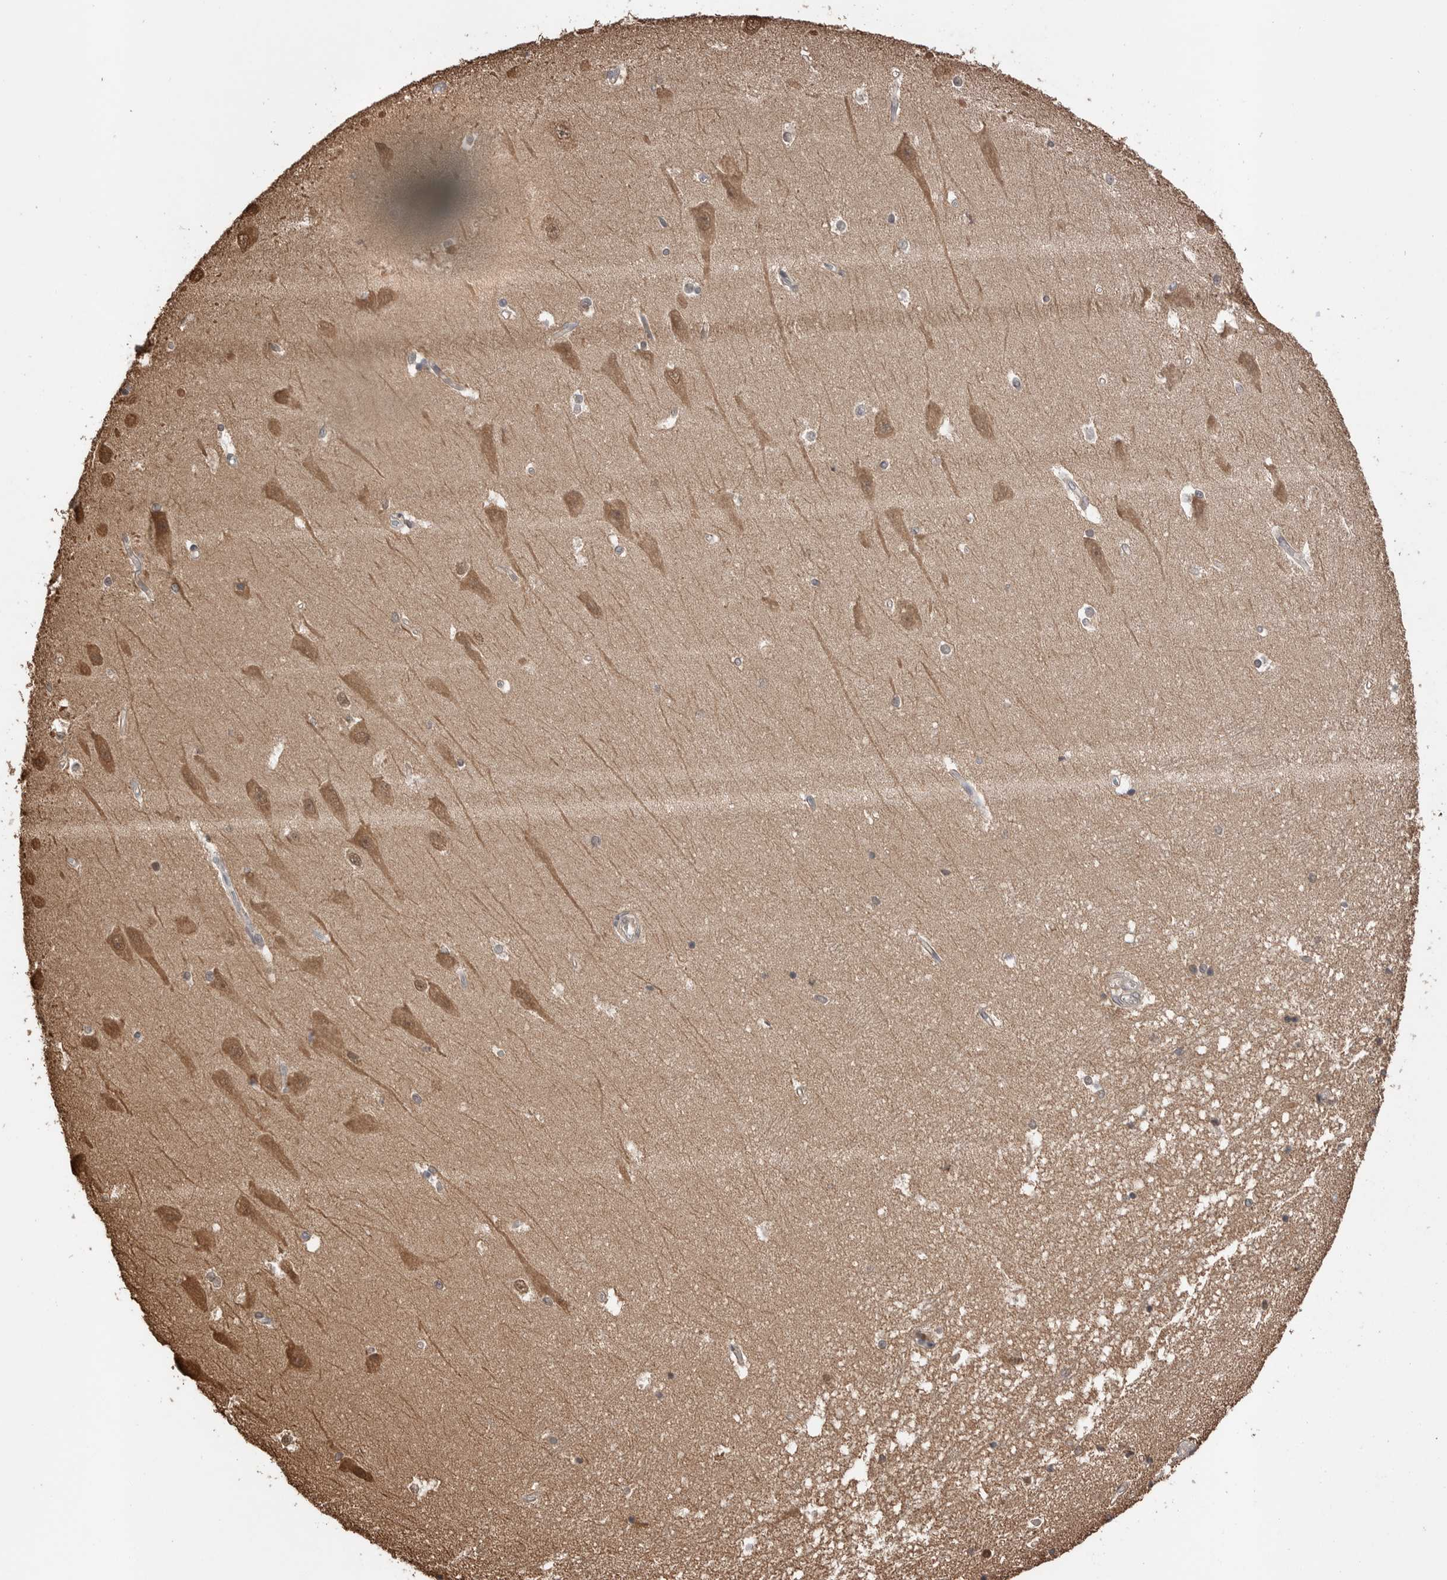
{"staining": {"intensity": "weak", "quantity": "<25%", "location": "cytoplasmic/membranous"}, "tissue": "hippocampus", "cell_type": "Glial cells", "image_type": "normal", "snomed": [{"axis": "morphology", "description": "Normal tissue, NOS"}, {"axis": "topography", "description": "Hippocampus"}], "caption": "Benign hippocampus was stained to show a protein in brown. There is no significant staining in glial cells.", "gene": "PEAK1", "patient": {"sex": "male", "age": 45}}